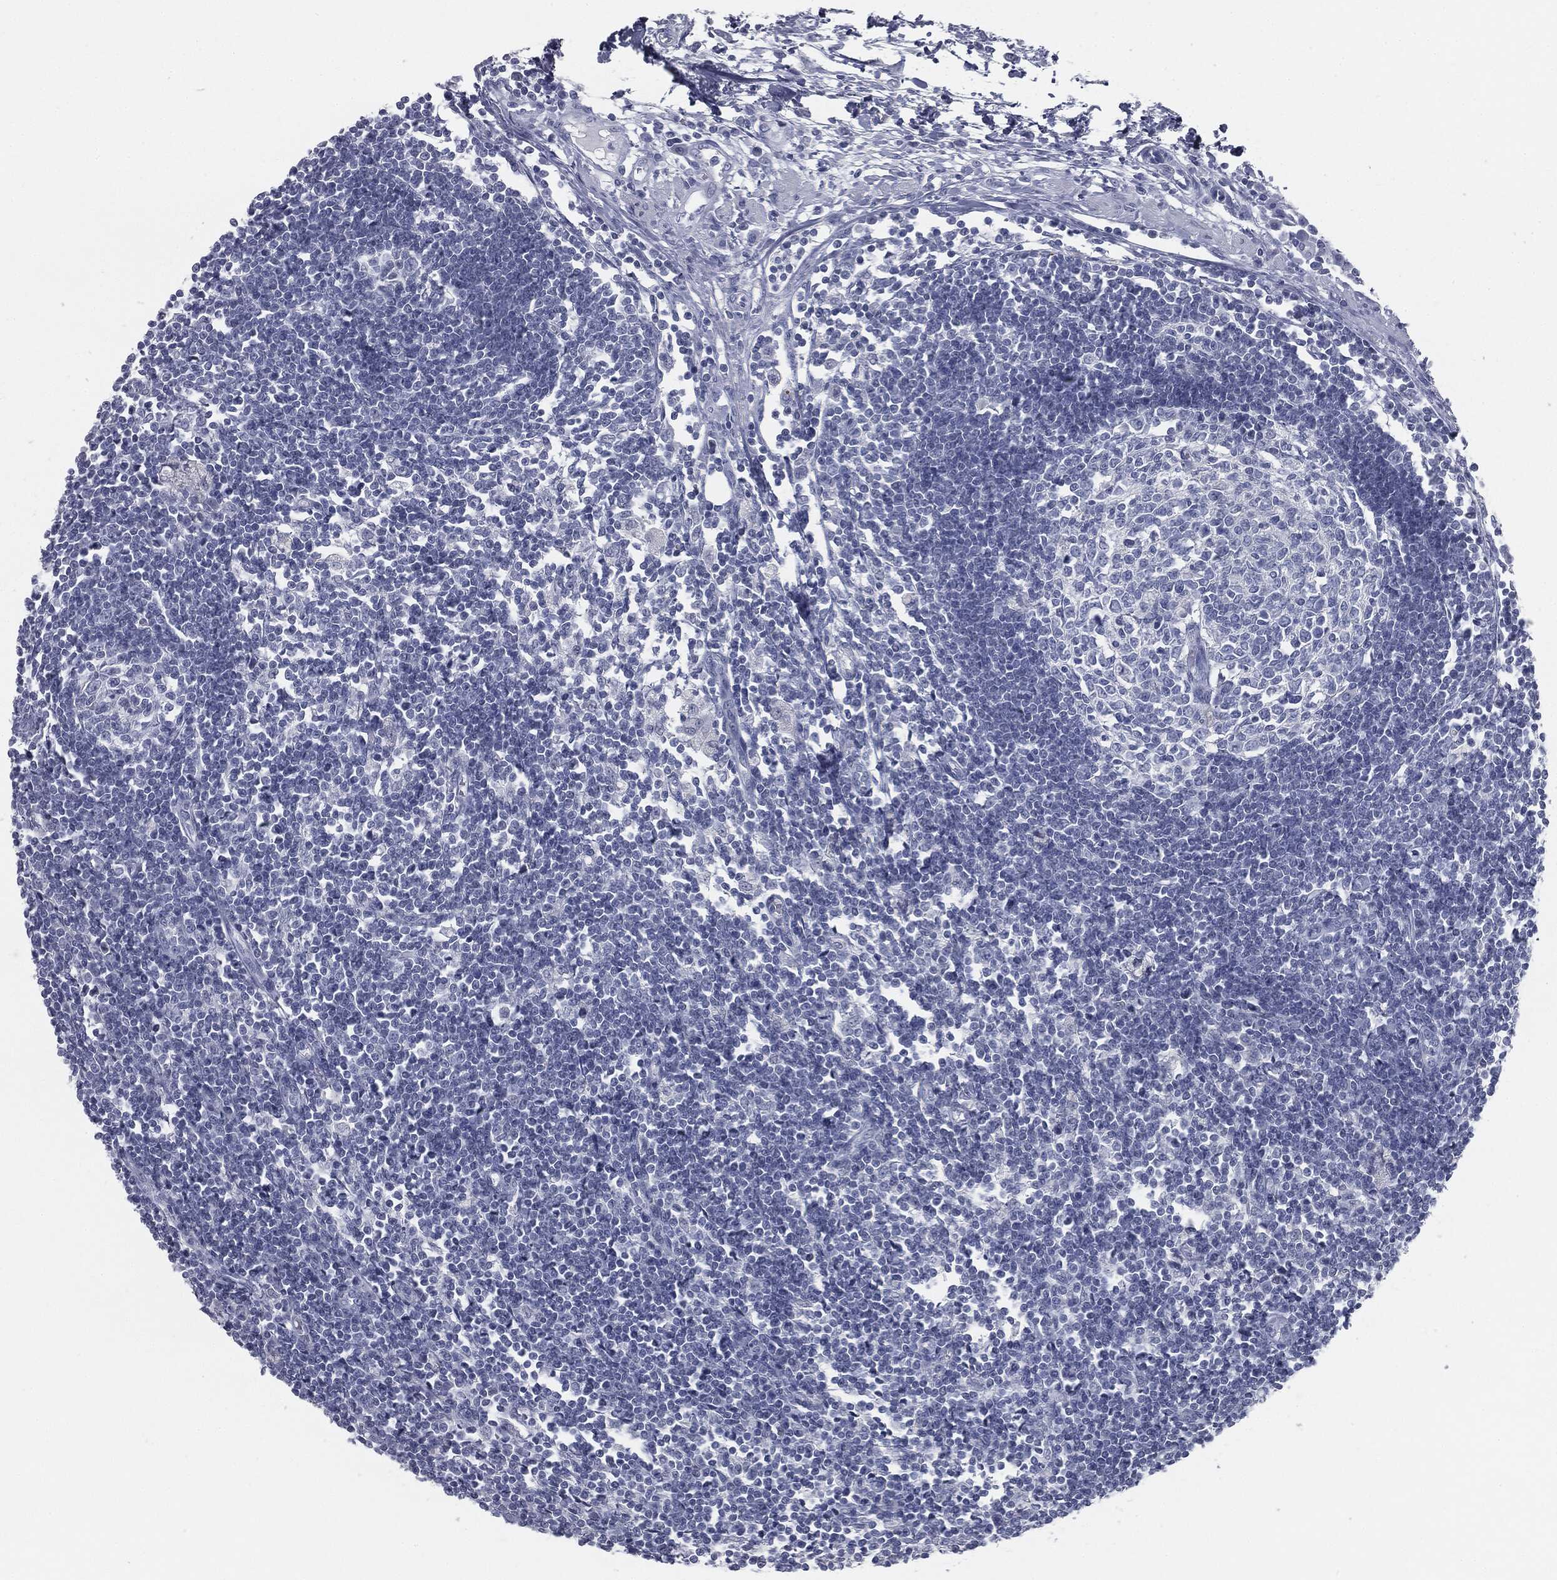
{"staining": {"intensity": "negative", "quantity": "none", "location": "none"}, "tissue": "lymph node", "cell_type": "Germinal center cells", "image_type": "normal", "snomed": [{"axis": "morphology", "description": "Normal tissue, NOS"}, {"axis": "morphology", "description": "Adenocarcinoma, NOS"}, {"axis": "topography", "description": "Lymph node"}, {"axis": "topography", "description": "Pancreas"}], "caption": "Immunohistochemistry micrograph of unremarkable lymph node: lymph node stained with DAB reveals no significant protein staining in germinal center cells.", "gene": "TPO", "patient": {"sex": "female", "age": 58}}